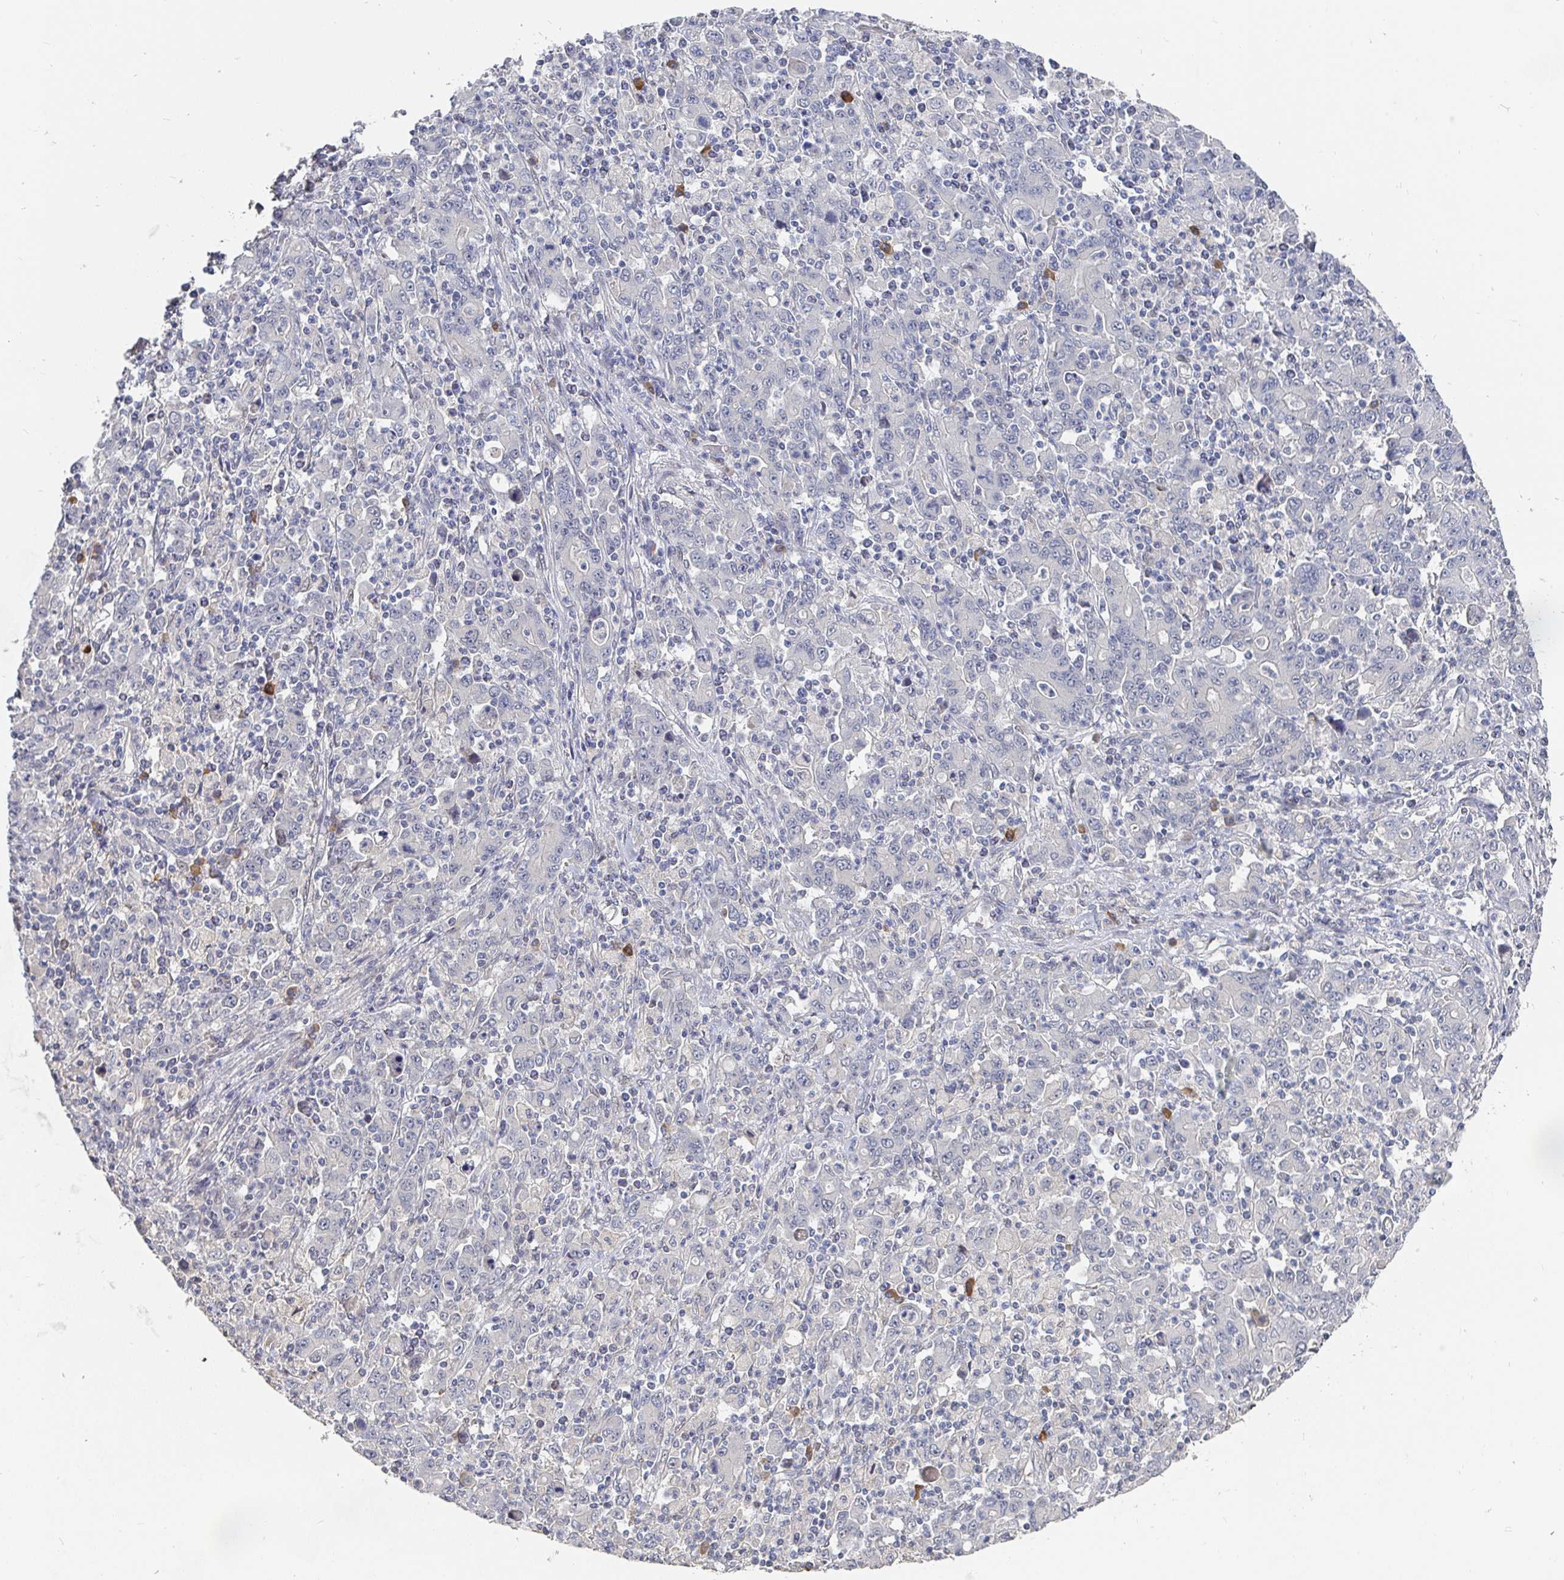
{"staining": {"intensity": "negative", "quantity": "none", "location": "none"}, "tissue": "stomach cancer", "cell_type": "Tumor cells", "image_type": "cancer", "snomed": [{"axis": "morphology", "description": "Adenocarcinoma, NOS"}, {"axis": "topography", "description": "Stomach, upper"}], "caption": "Protein analysis of stomach cancer demonstrates no significant staining in tumor cells. The staining is performed using DAB (3,3'-diaminobenzidine) brown chromogen with nuclei counter-stained in using hematoxylin.", "gene": "MEIS1", "patient": {"sex": "male", "age": 69}}